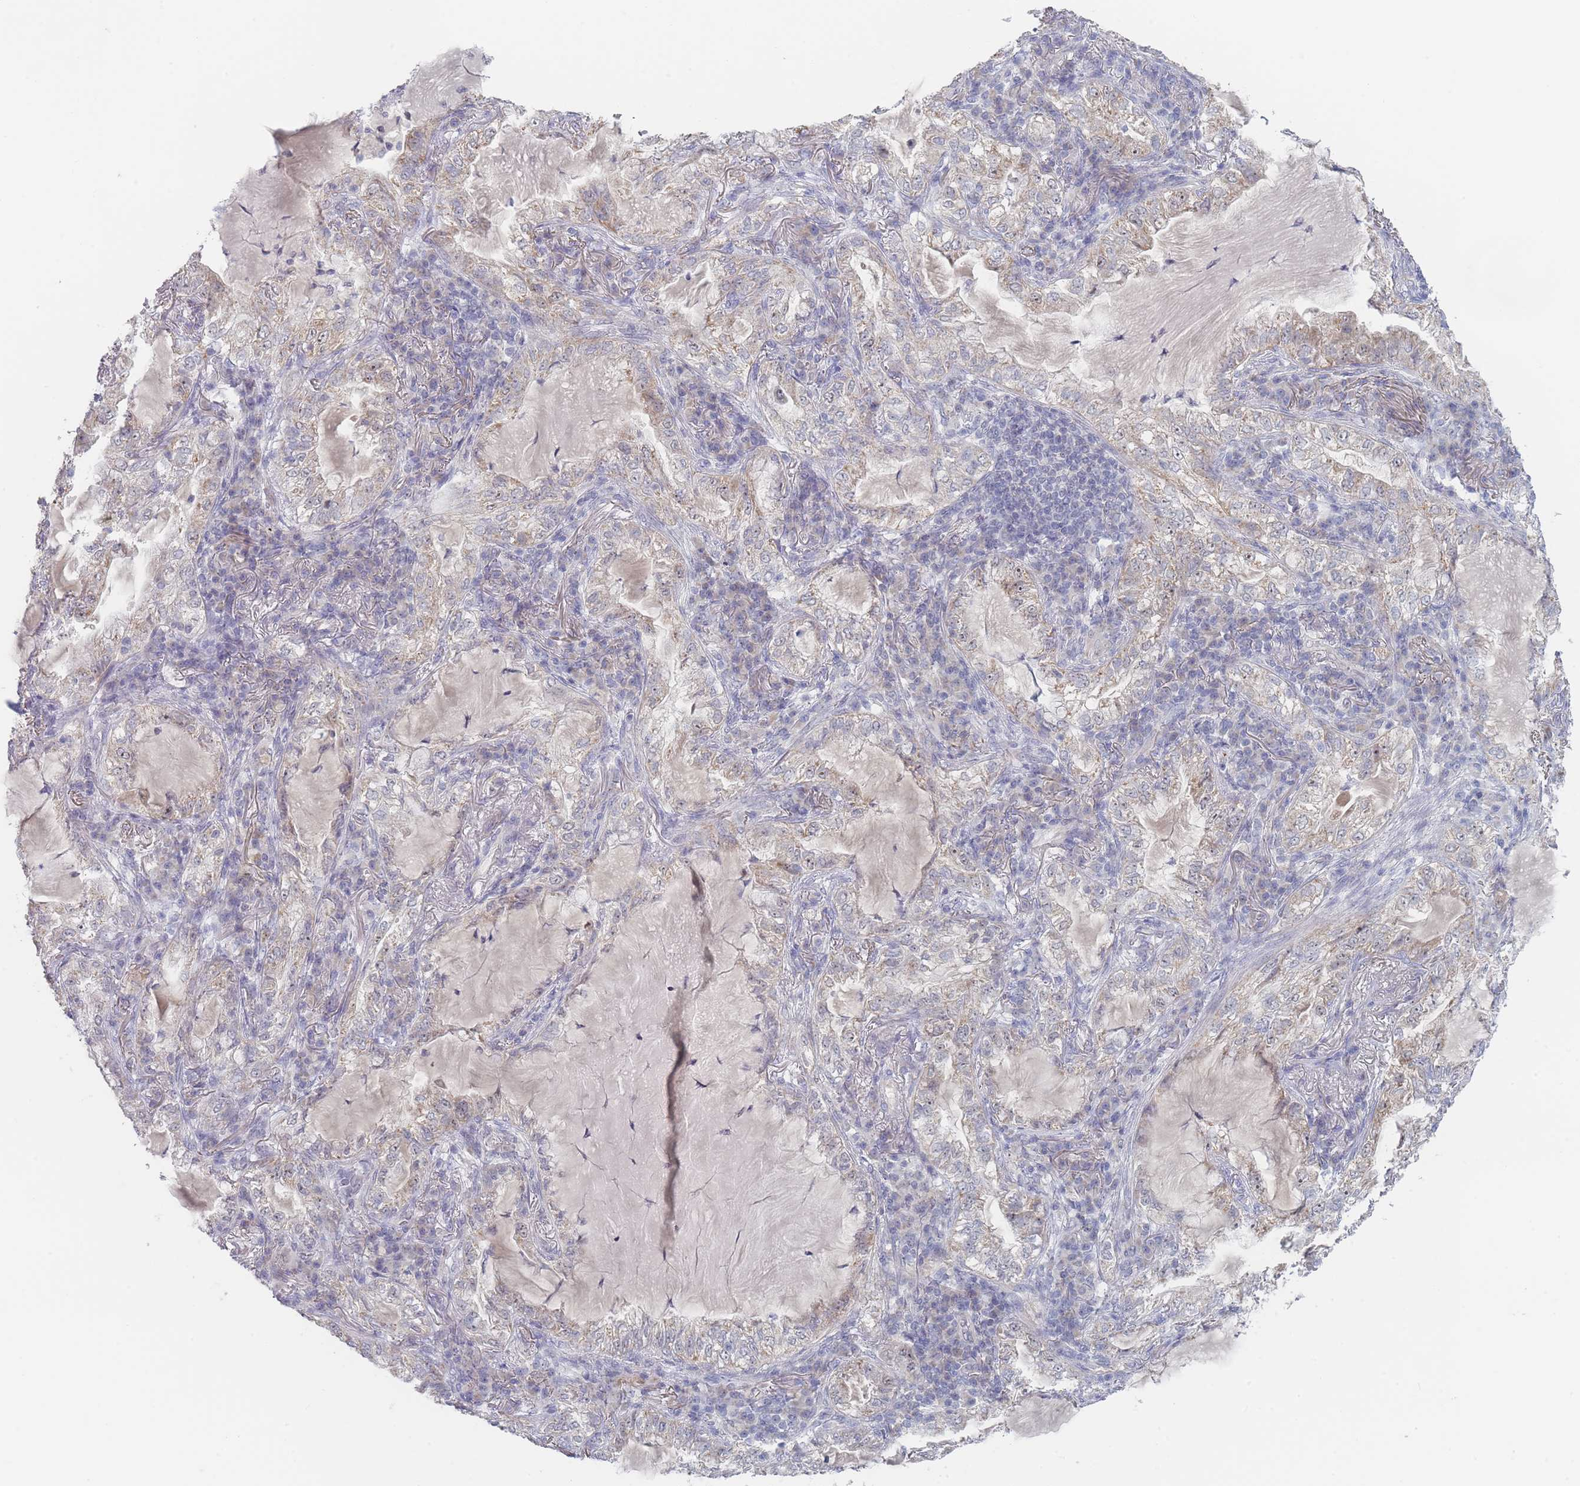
{"staining": {"intensity": "weak", "quantity": "<25%", "location": "nuclear"}, "tissue": "lung cancer", "cell_type": "Tumor cells", "image_type": "cancer", "snomed": [{"axis": "morphology", "description": "Adenocarcinoma, NOS"}, {"axis": "topography", "description": "Lung"}], "caption": "This micrograph is of lung cancer stained with immunohistochemistry (IHC) to label a protein in brown with the nuclei are counter-stained blue. There is no expression in tumor cells.", "gene": "RNF8", "patient": {"sex": "female", "age": 73}}